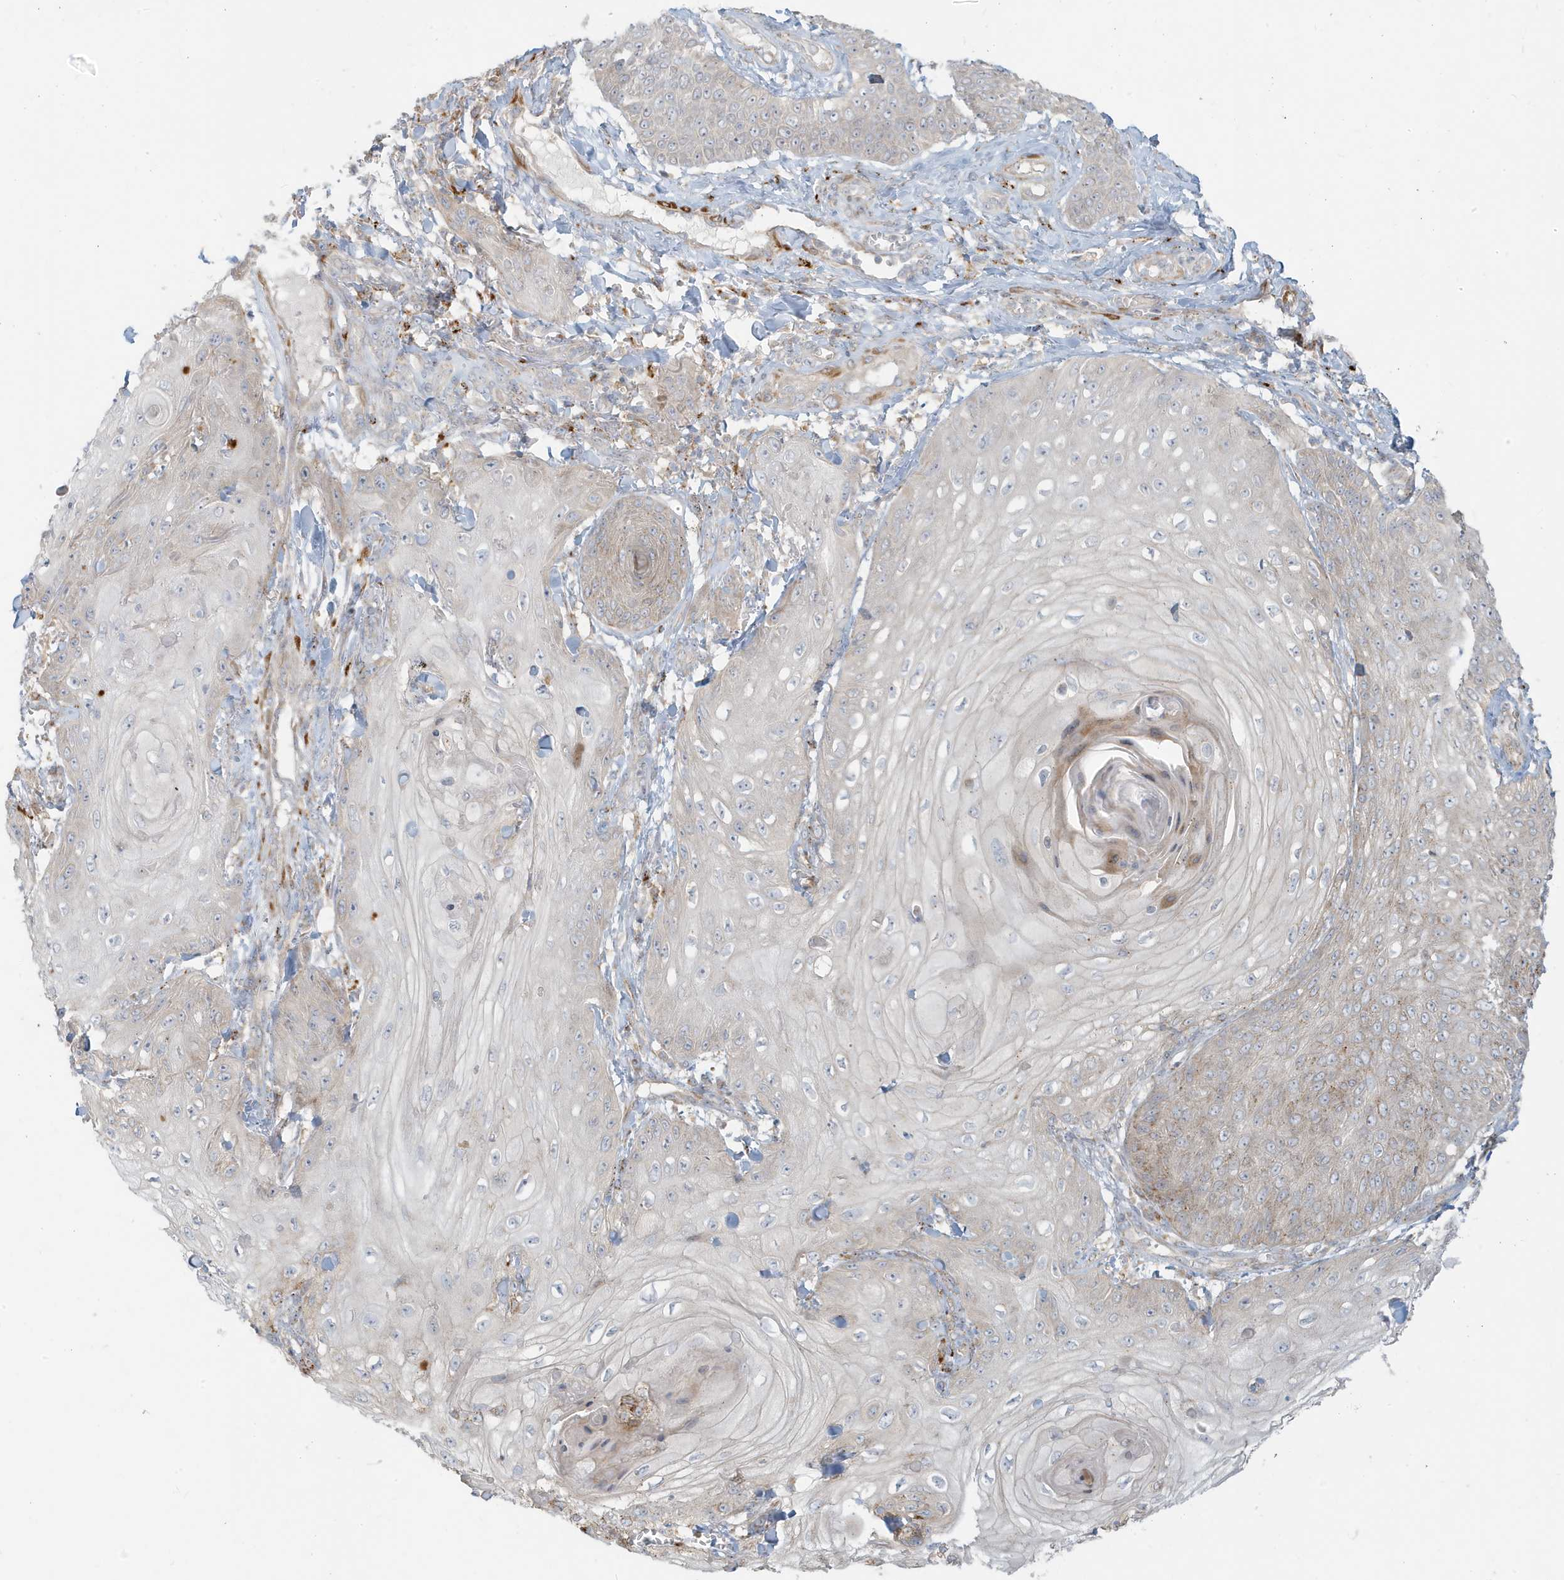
{"staining": {"intensity": "negative", "quantity": "none", "location": "none"}, "tissue": "skin cancer", "cell_type": "Tumor cells", "image_type": "cancer", "snomed": [{"axis": "morphology", "description": "Squamous cell carcinoma, NOS"}, {"axis": "topography", "description": "Skin"}], "caption": "Immunohistochemistry photomicrograph of neoplastic tissue: human squamous cell carcinoma (skin) stained with DAB (3,3'-diaminobenzidine) shows no significant protein staining in tumor cells. Brightfield microscopy of immunohistochemistry stained with DAB (brown) and hematoxylin (blue), captured at high magnification.", "gene": "MCOLN1", "patient": {"sex": "male", "age": 74}}